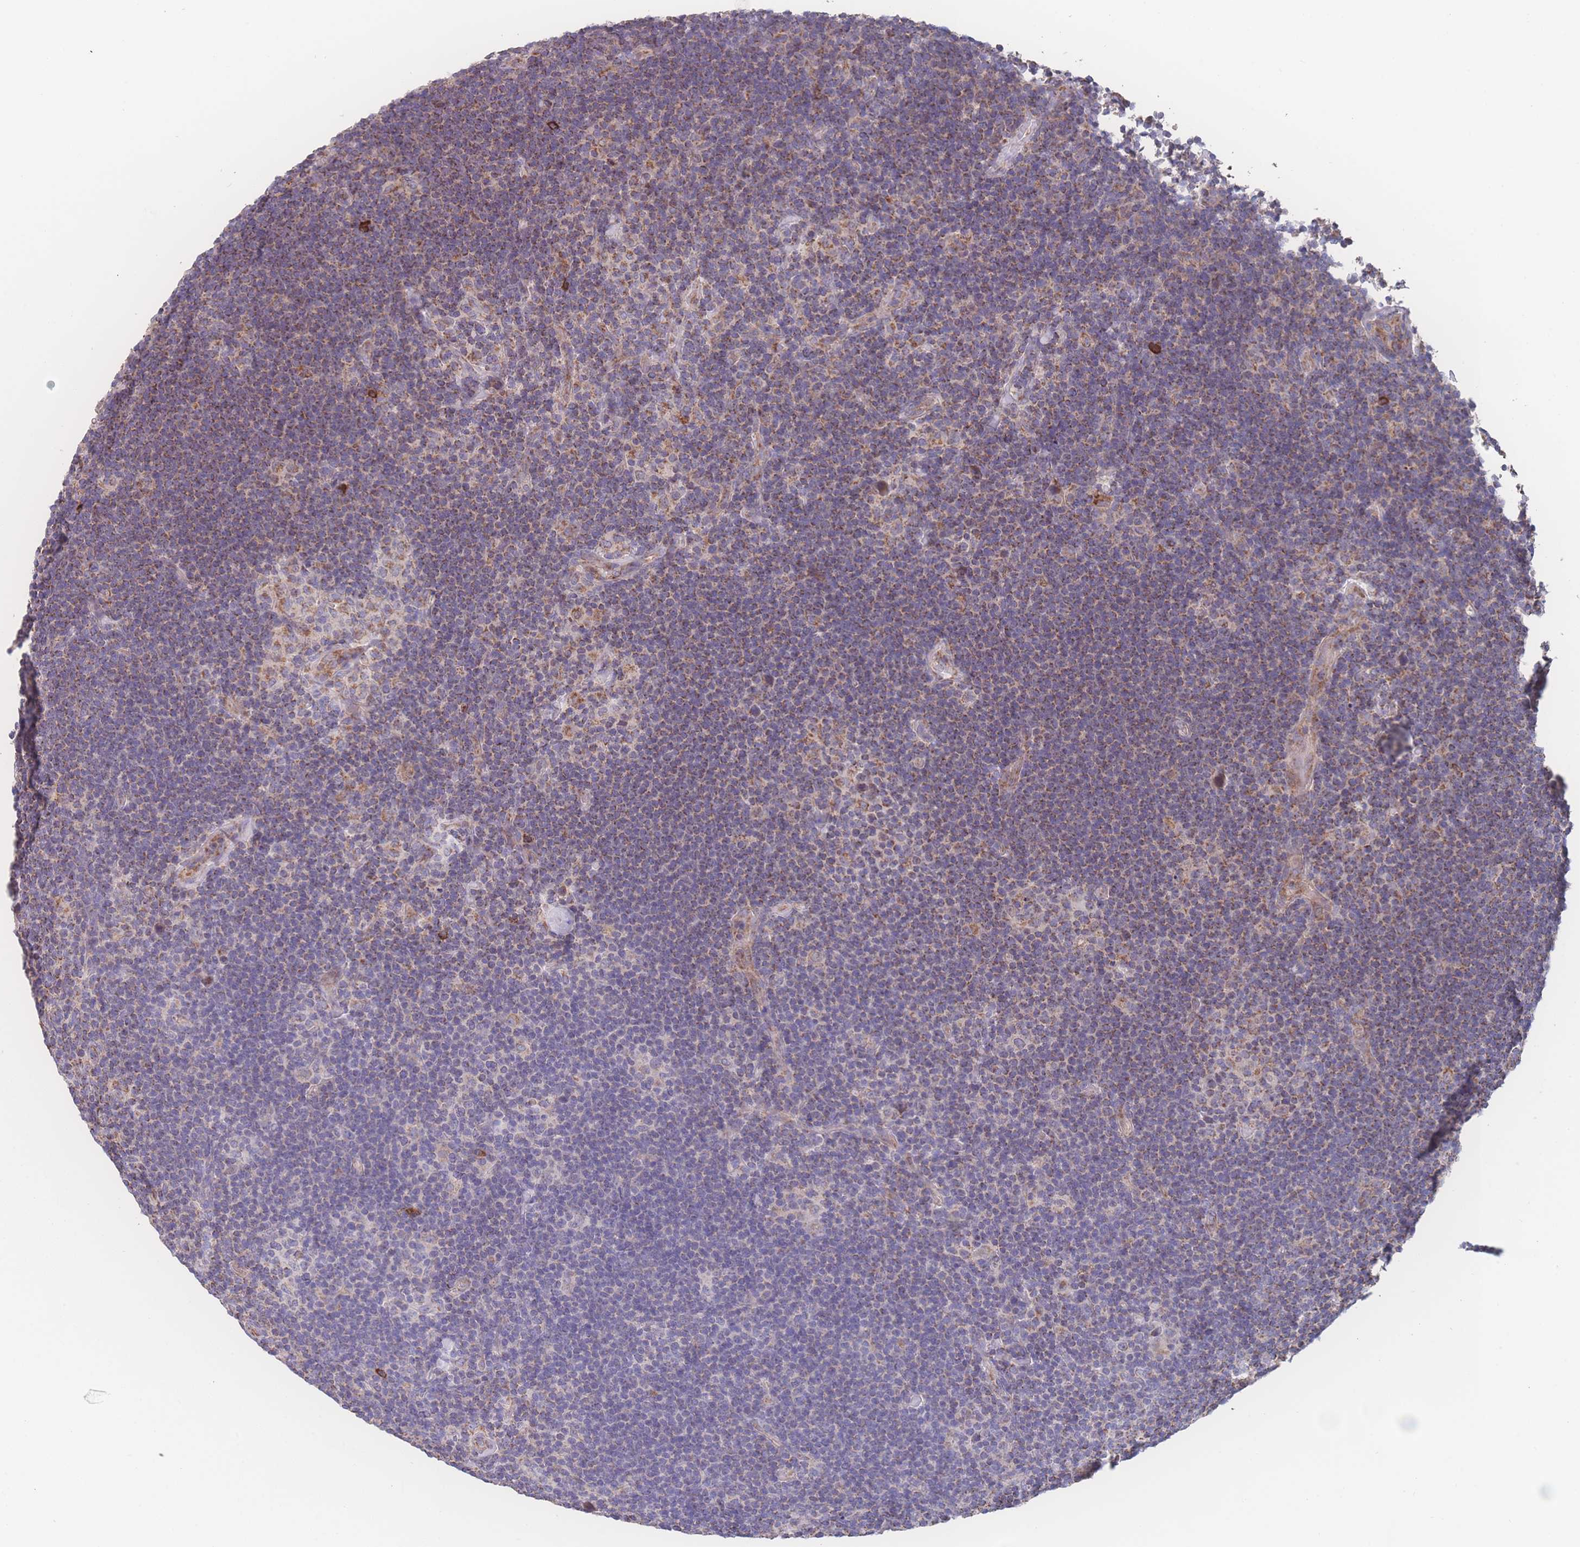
{"staining": {"intensity": "negative", "quantity": "none", "location": "none"}, "tissue": "lymphoma", "cell_type": "Tumor cells", "image_type": "cancer", "snomed": [{"axis": "morphology", "description": "Hodgkin's disease, NOS"}, {"axis": "topography", "description": "Lymph node"}], "caption": "DAB (3,3'-diaminobenzidine) immunohistochemical staining of lymphoma displays no significant expression in tumor cells.", "gene": "SGSM3", "patient": {"sex": "female", "age": 57}}